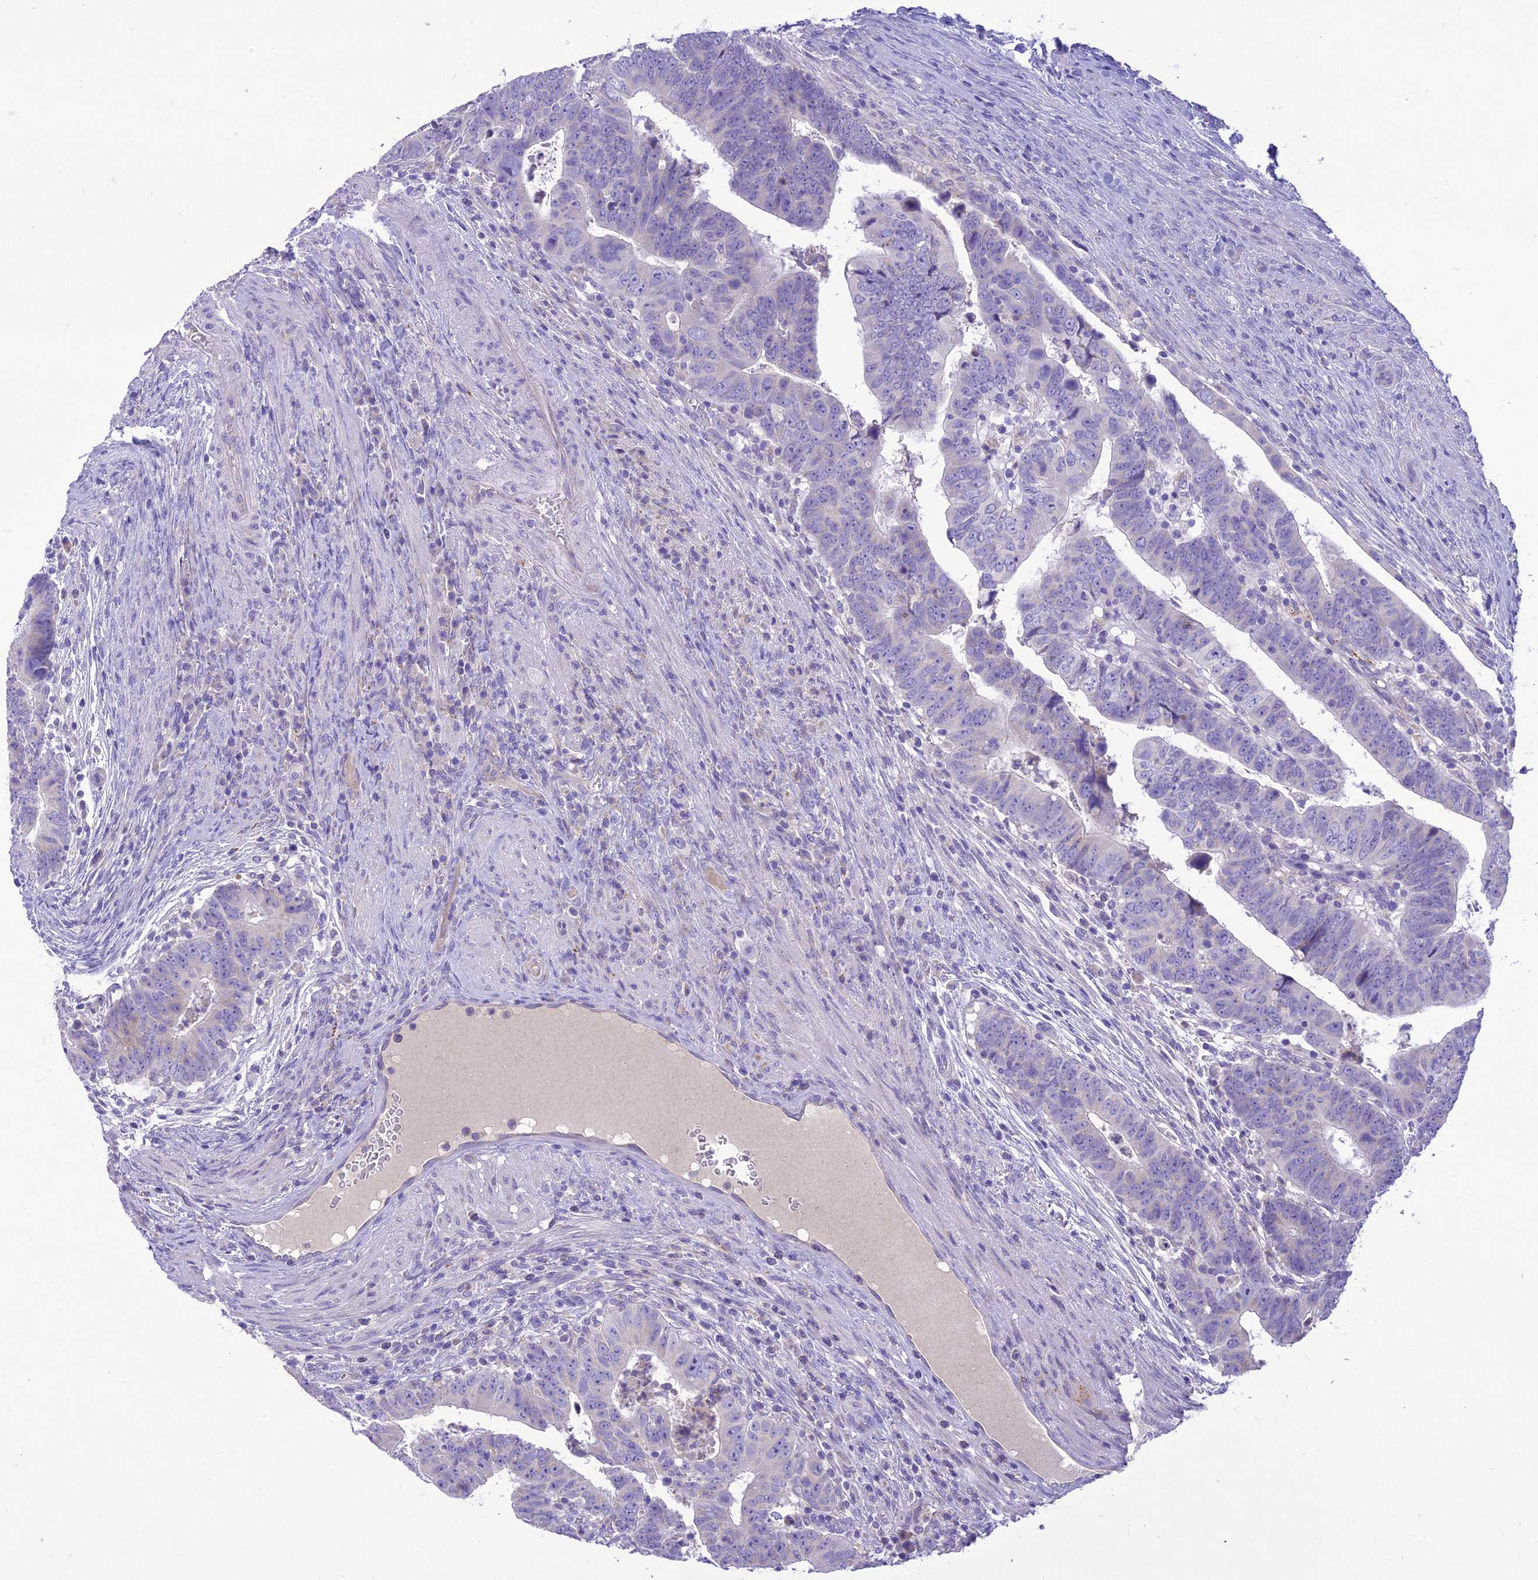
{"staining": {"intensity": "negative", "quantity": "none", "location": "none"}, "tissue": "colorectal cancer", "cell_type": "Tumor cells", "image_type": "cancer", "snomed": [{"axis": "morphology", "description": "Normal tissue, NOS"}, {"axis": "morphology", "description": "Adenocarcinoma, NOS"}, {"axis": "topography", "description": "Rectum"}], "caption": "This is a micrograph of IHC staining of adenocarcinoma (colorectal), which shows no positivity in tumor cells. Brightfield microscopy of IHC stained with DAB (3,3'-diaminobenzidine) (brown) and hematoxylin (blue), captured at high magnification.", "gene": "SLC13A5", "patient": {"sex": "female", "age": 65}}